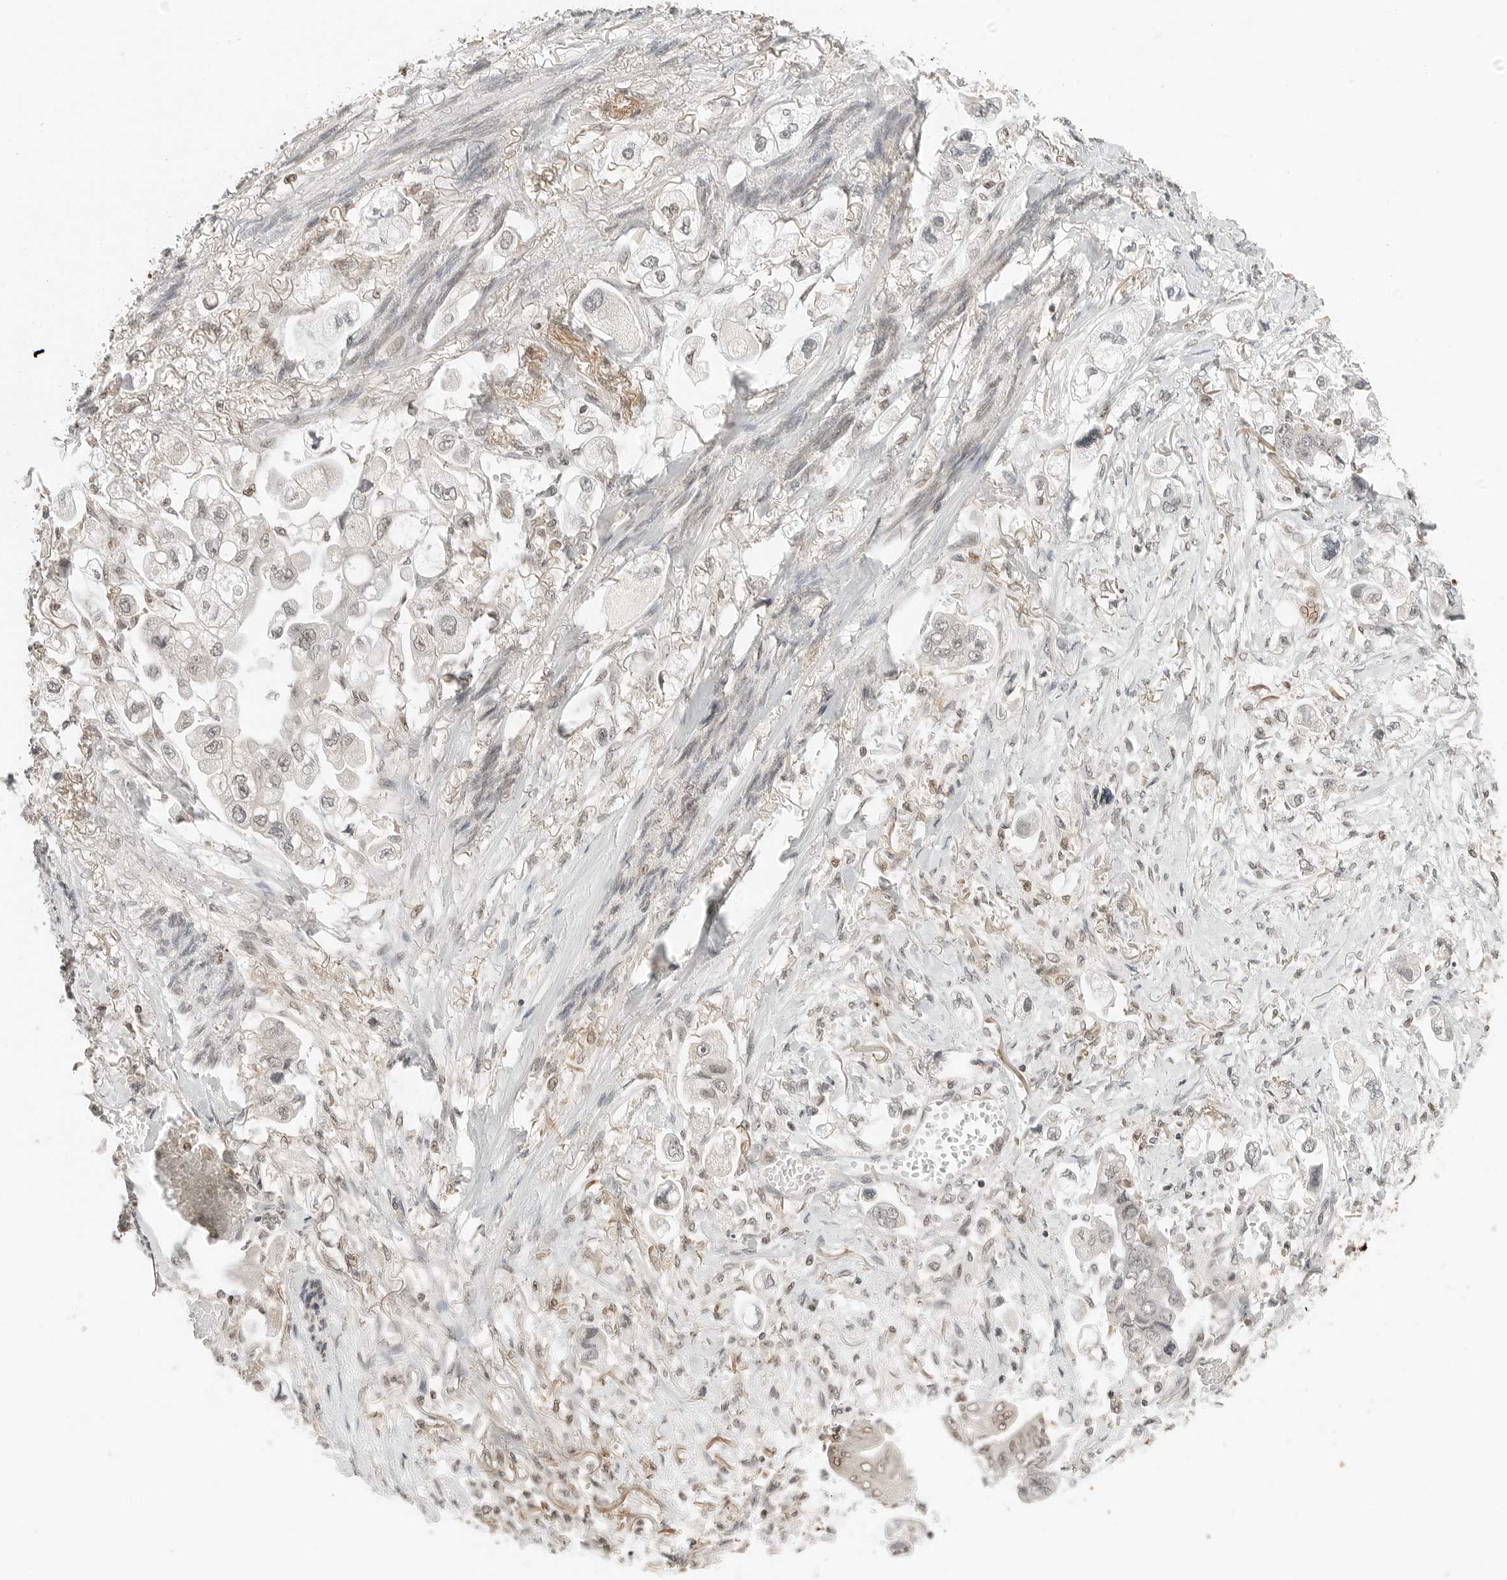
{"staining": {"intensity": "weak", "quantity": "<25%", "location": "nuclear"}, "tissue": "stomach cancer", "cell_type": "Tumor cells", "image_type": "cancer", "snomed": [{"axis": "morphology", "description": "Adenocarcinoma, NOS"}, {"axis": "topography", "description": "Stomach"}], "caption": "Tumor cells are negative for brown protein staining in stomach adenocarcinoma.", "gene": "CRTC2", "patient": {"sex": "male", "age": 62}}